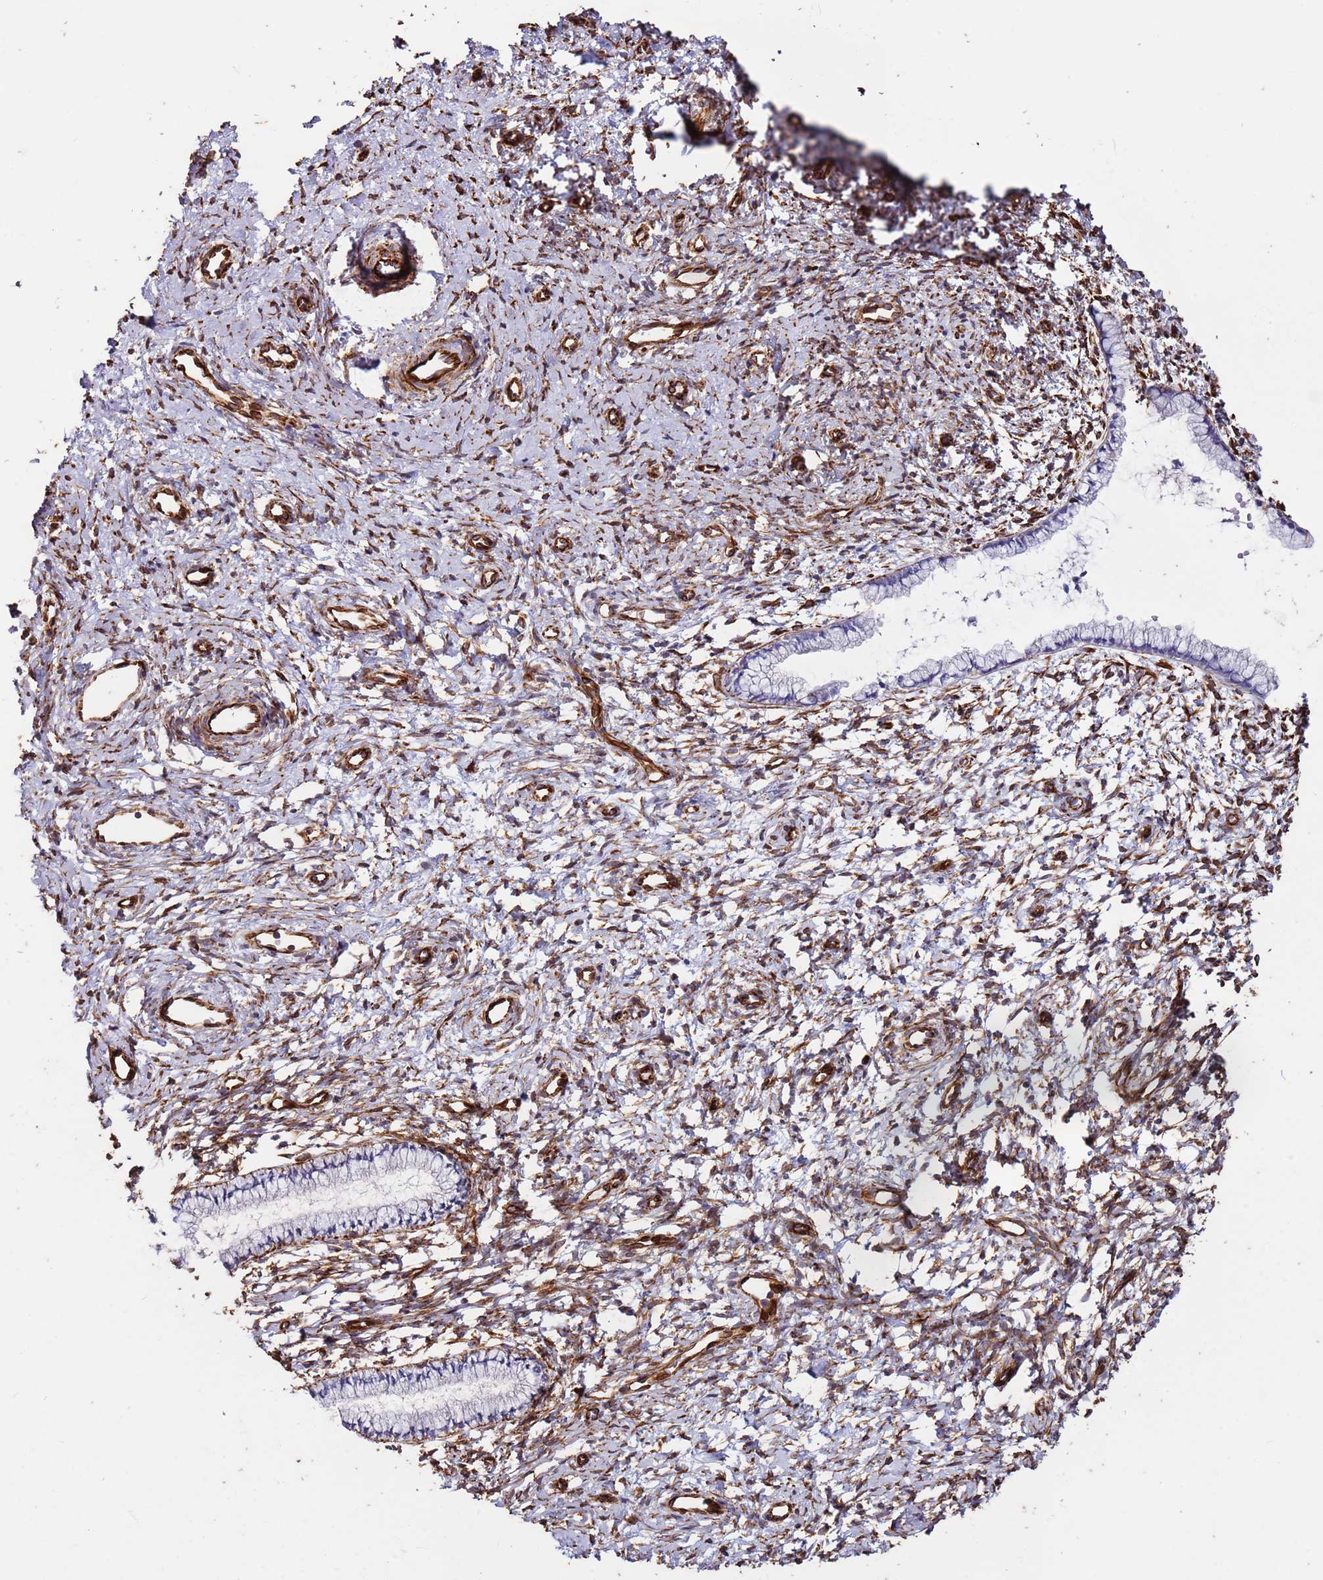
{"staining": {"intensity": "moderate", "quantity": "<25%", "location": "cytoplasmic/membranous"}, "tissue": "cervix", "cell_type": "Glandular cells", "image_type": "normal", "snomed": [{"axis": "morphology", "description": "Normal tissue, NOS"}, {"axis": "topography", "description": "Cervix"}], "caption": "A low amount of moderate cytoplasmic/membranous positivity is present in about <25% of glandular cells in benign cervix.", "gene": "MRGPRE", "patient": {"sex": "female", "age": 57}}